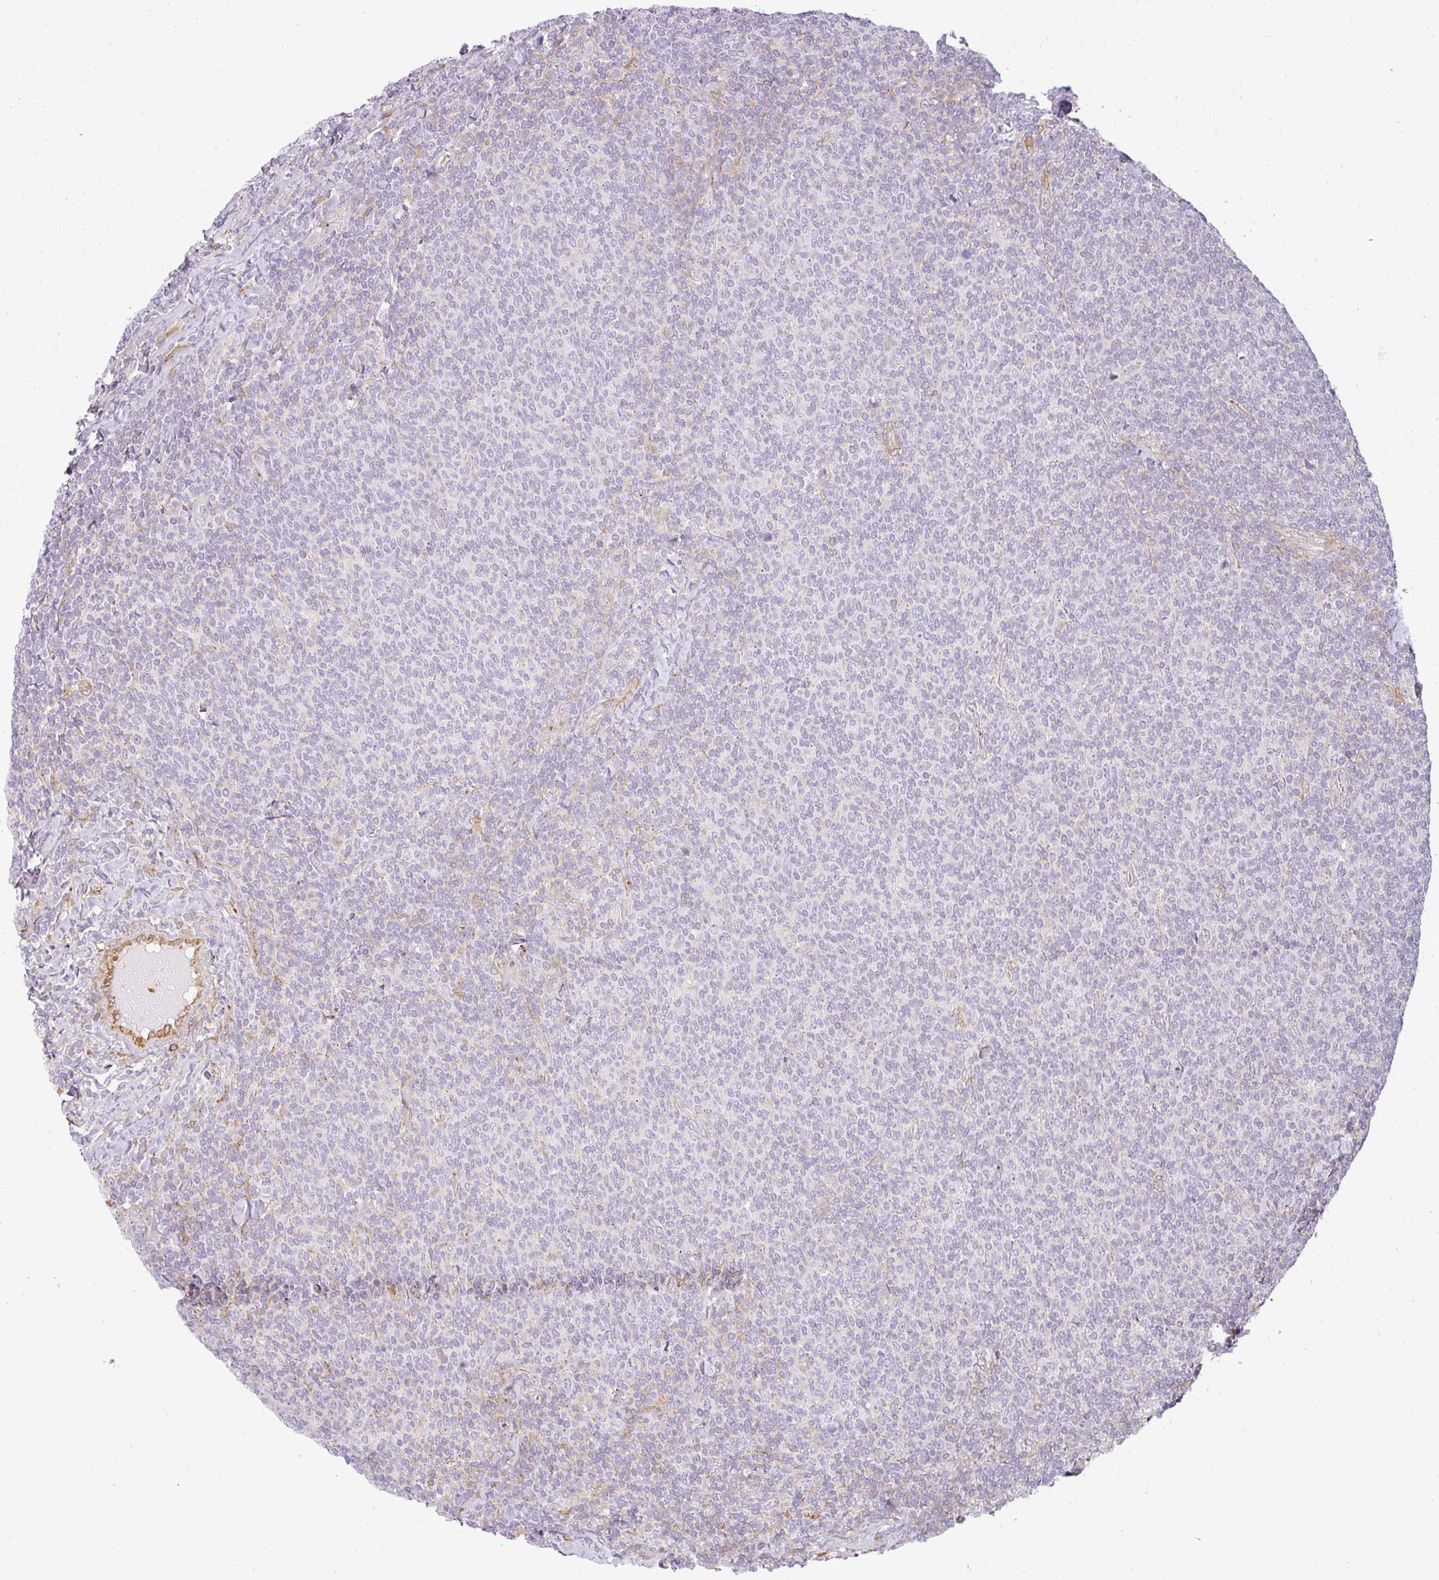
{"staining": {"intensity": "negative", "quantity": "none", "location": "none"}, "tissue": "lymphoma", "cell_type": "Tumor cells", "image_type": "cancer", "snomed": [{"axis": "morphology", "description": "Malignant lymphoma, non-Hodgkin's type, Low grade"}, {"axis": "topography", "description": "Lymph node"}], "caption": "Immunohistochemistry of human lymphoma exhibits no expression in tumor cells.", "gene": "SULF1", "patient": {"sex": "male", "age": 52}}